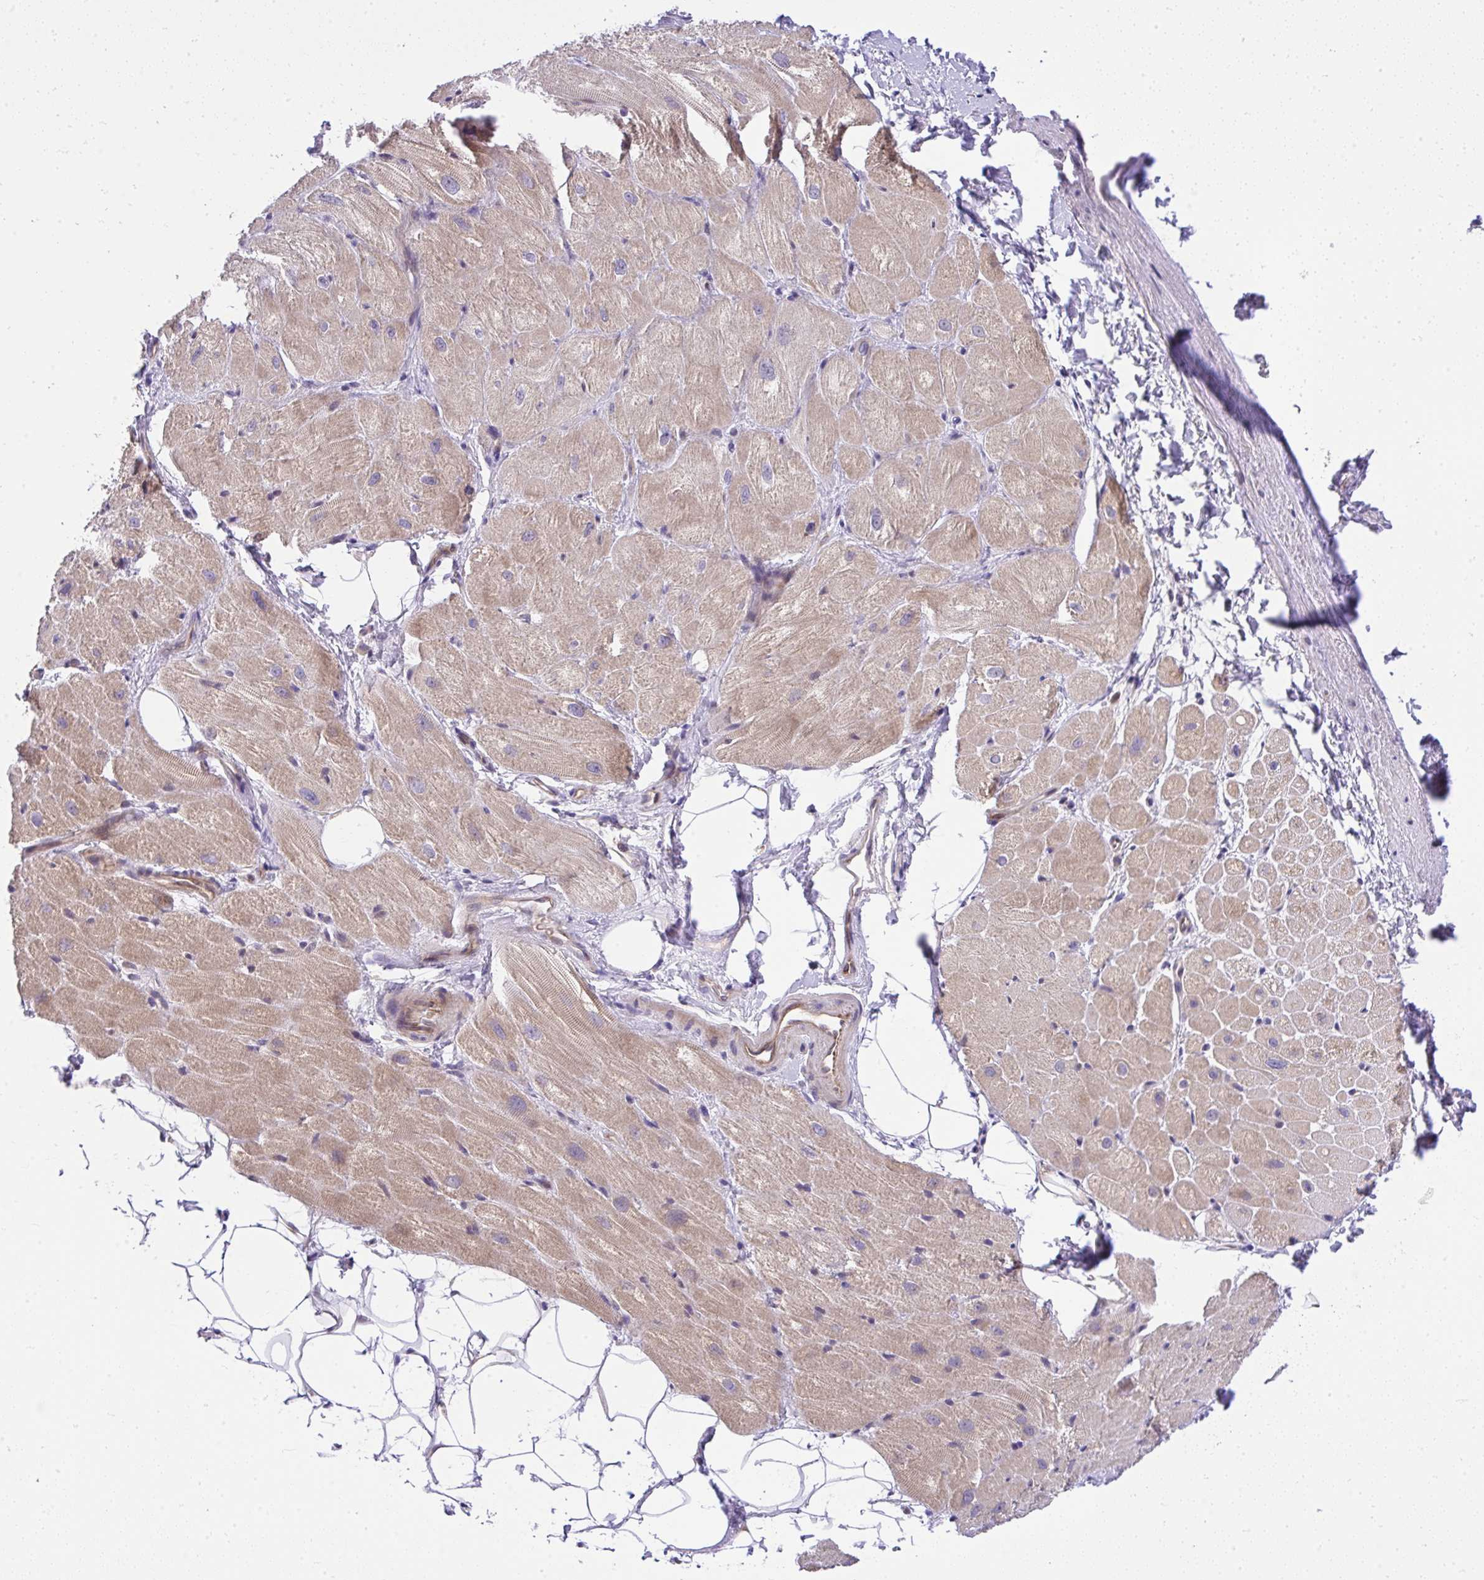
{"staining": {"intensity": "weak", "quantity": ">75%", "location": "cytoplasmic/membranous"}, "tissue": "heart muscle", "cell_type": "Cardiomyocytes", "image_type": "normal", "snomed": [{"axis": "morphology", "description": "Normal tissue, NOS"}, {"axis": "topography", "description": "Heart"}], "caption": "Immunohistochemical staining of unremarkable heart muscle displays low levels of weak cytoplasmic/membranous expression in approximately >75% of cardiomyocytes.", "gene": "CHIA", "patient": {"sex": "male", "age": 62}}